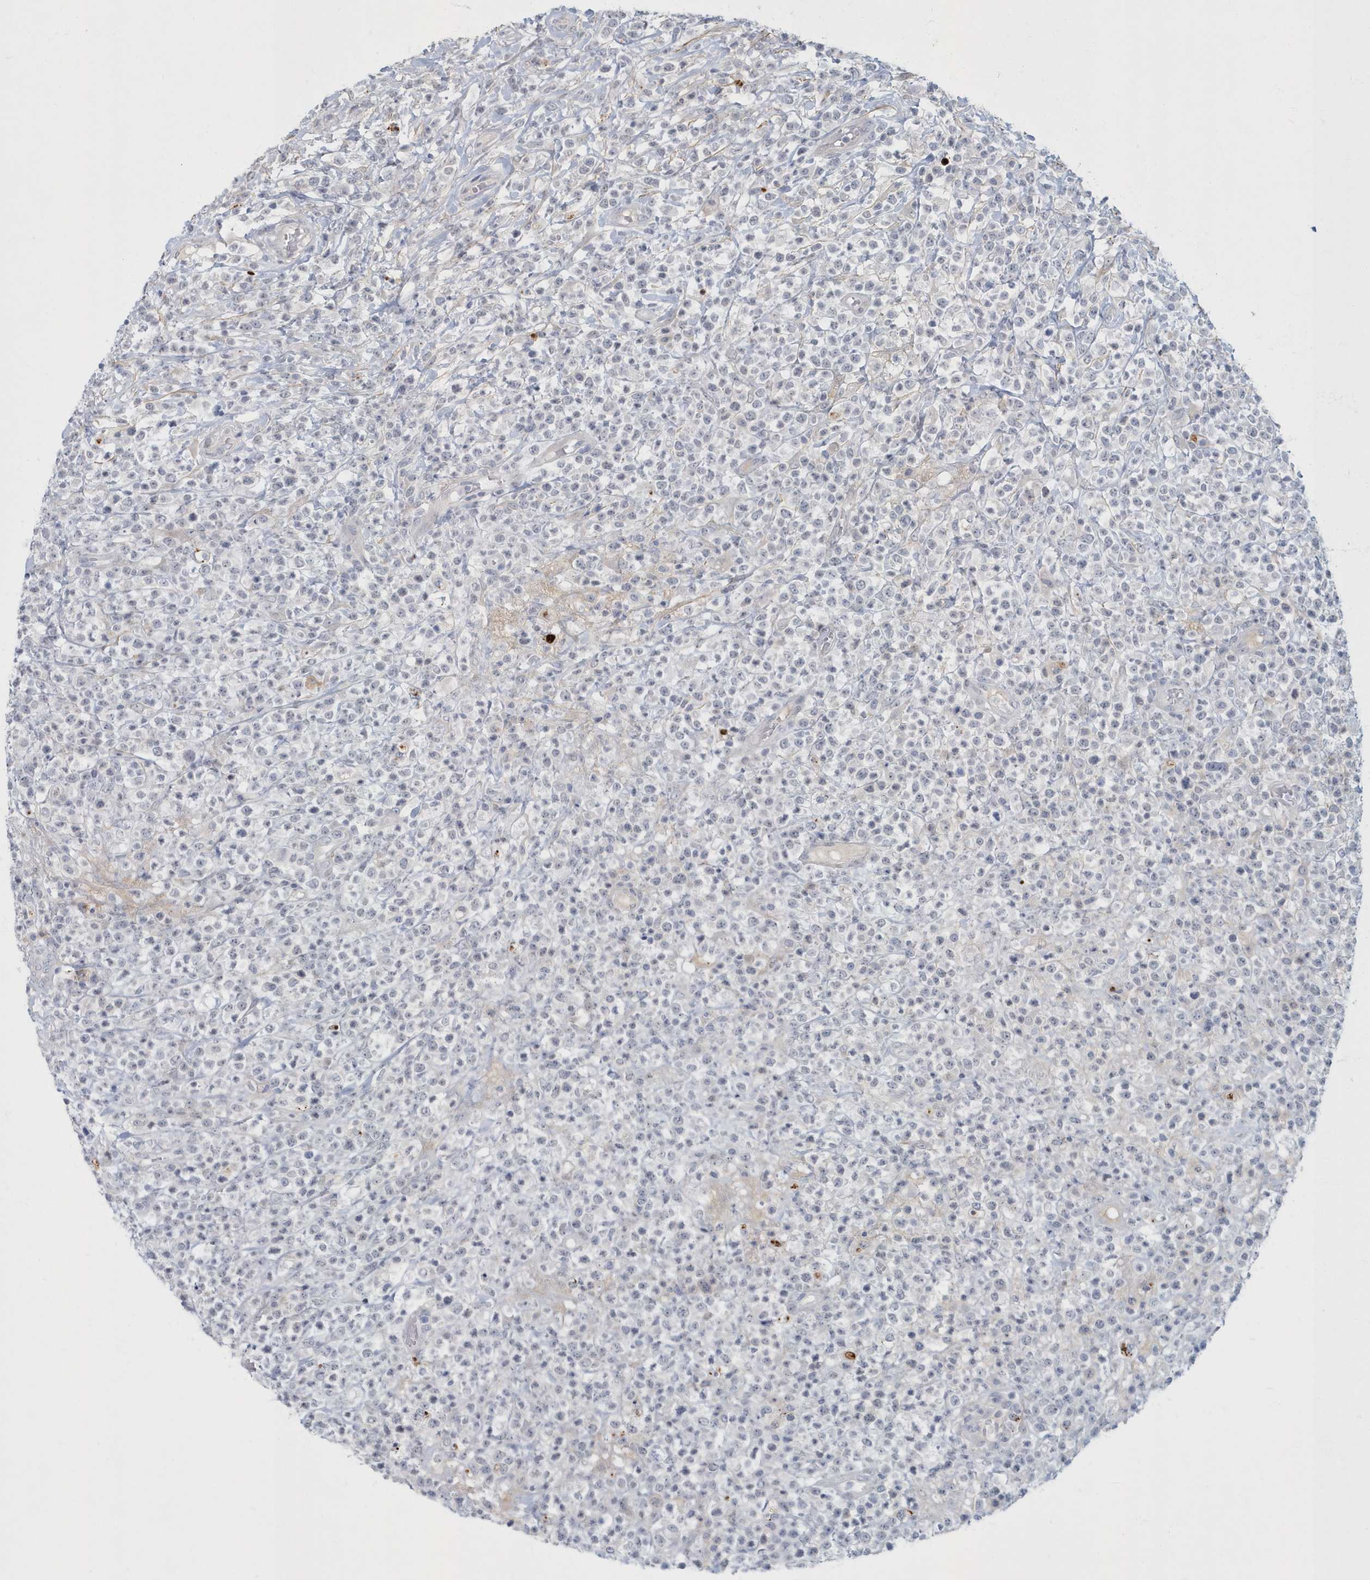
{"staining": {"intensity": "negative", "quantity": "none", "location": "none"}, "tissue": "lymphoma", "cell_type": "Tumor cells", "image_type": "cancer", "snomed": [{"axis": "morphology", "description": "Malignant lymphoma, non-Hodgkin's type, High grade"}, {"axis": "topography", "description": "Colon"}], "caption": "Malignant lymphoma, non-Hodgkin's type (high-grade) stained for a protein using IHC shows no staining tumor cells.", "gene": "MYOT", "patient": {"sex": "female", "age": 53}}